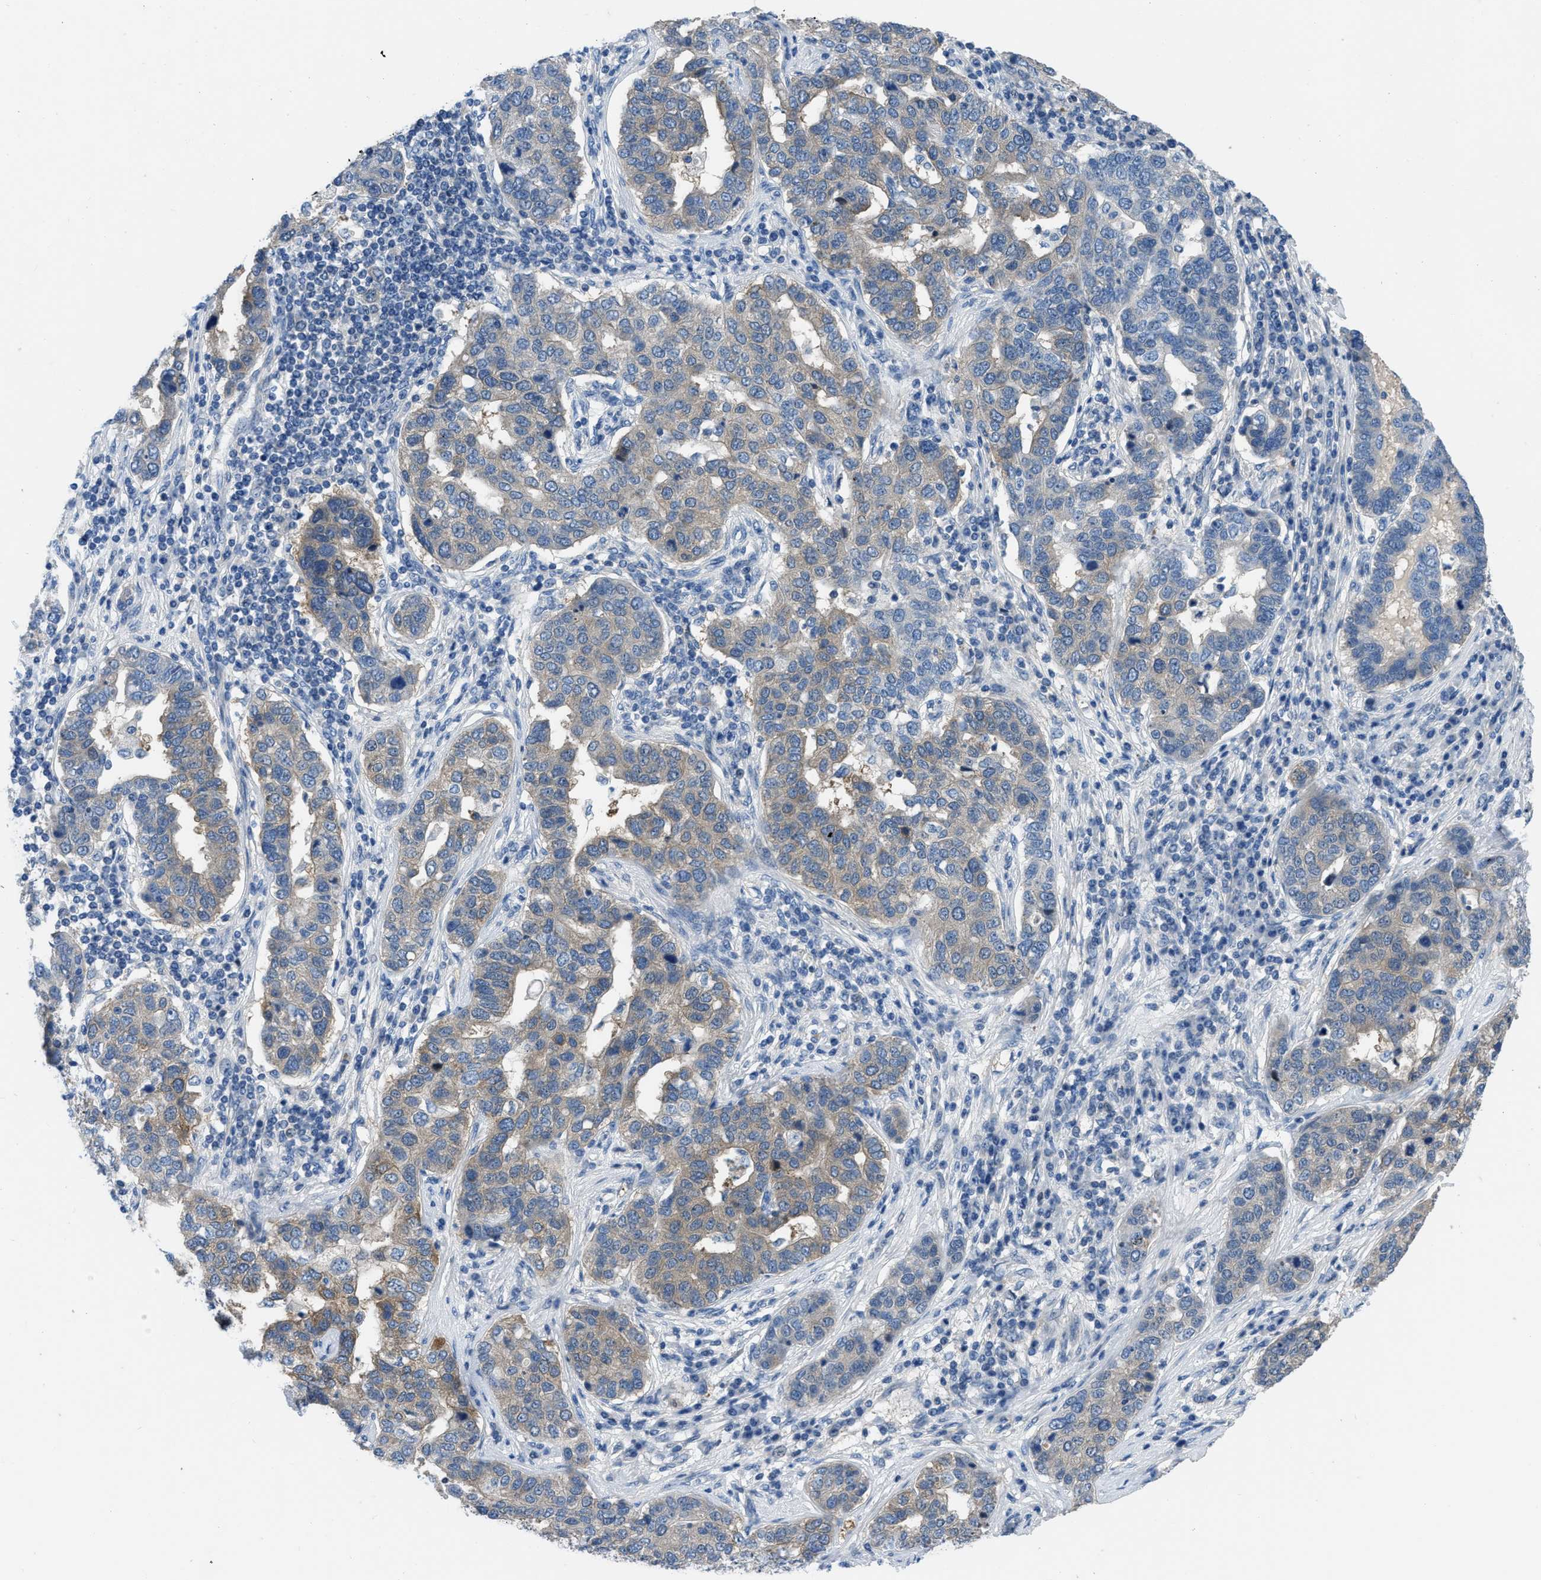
{"staining": {"intensity": "weak", "quantity": "<25%", "location": "cytoplasmic/membranous"}, "tissue": "pancreatic cancer", "cell_type": "Tumor cells", "image_type": "cancer", "snomed": [{"axis": "morphology", "description": "Adenocarcinoma, NOS"}, {"axis": "topography", "description": "Pancreas"}], "caption": "Immunohistochemical staining of human adenocarcinoma (pancreatic) exhibits no significant expression in tumor cells.", "gene": "PFKP", "patient": {"sex": "female", "age": 61}}